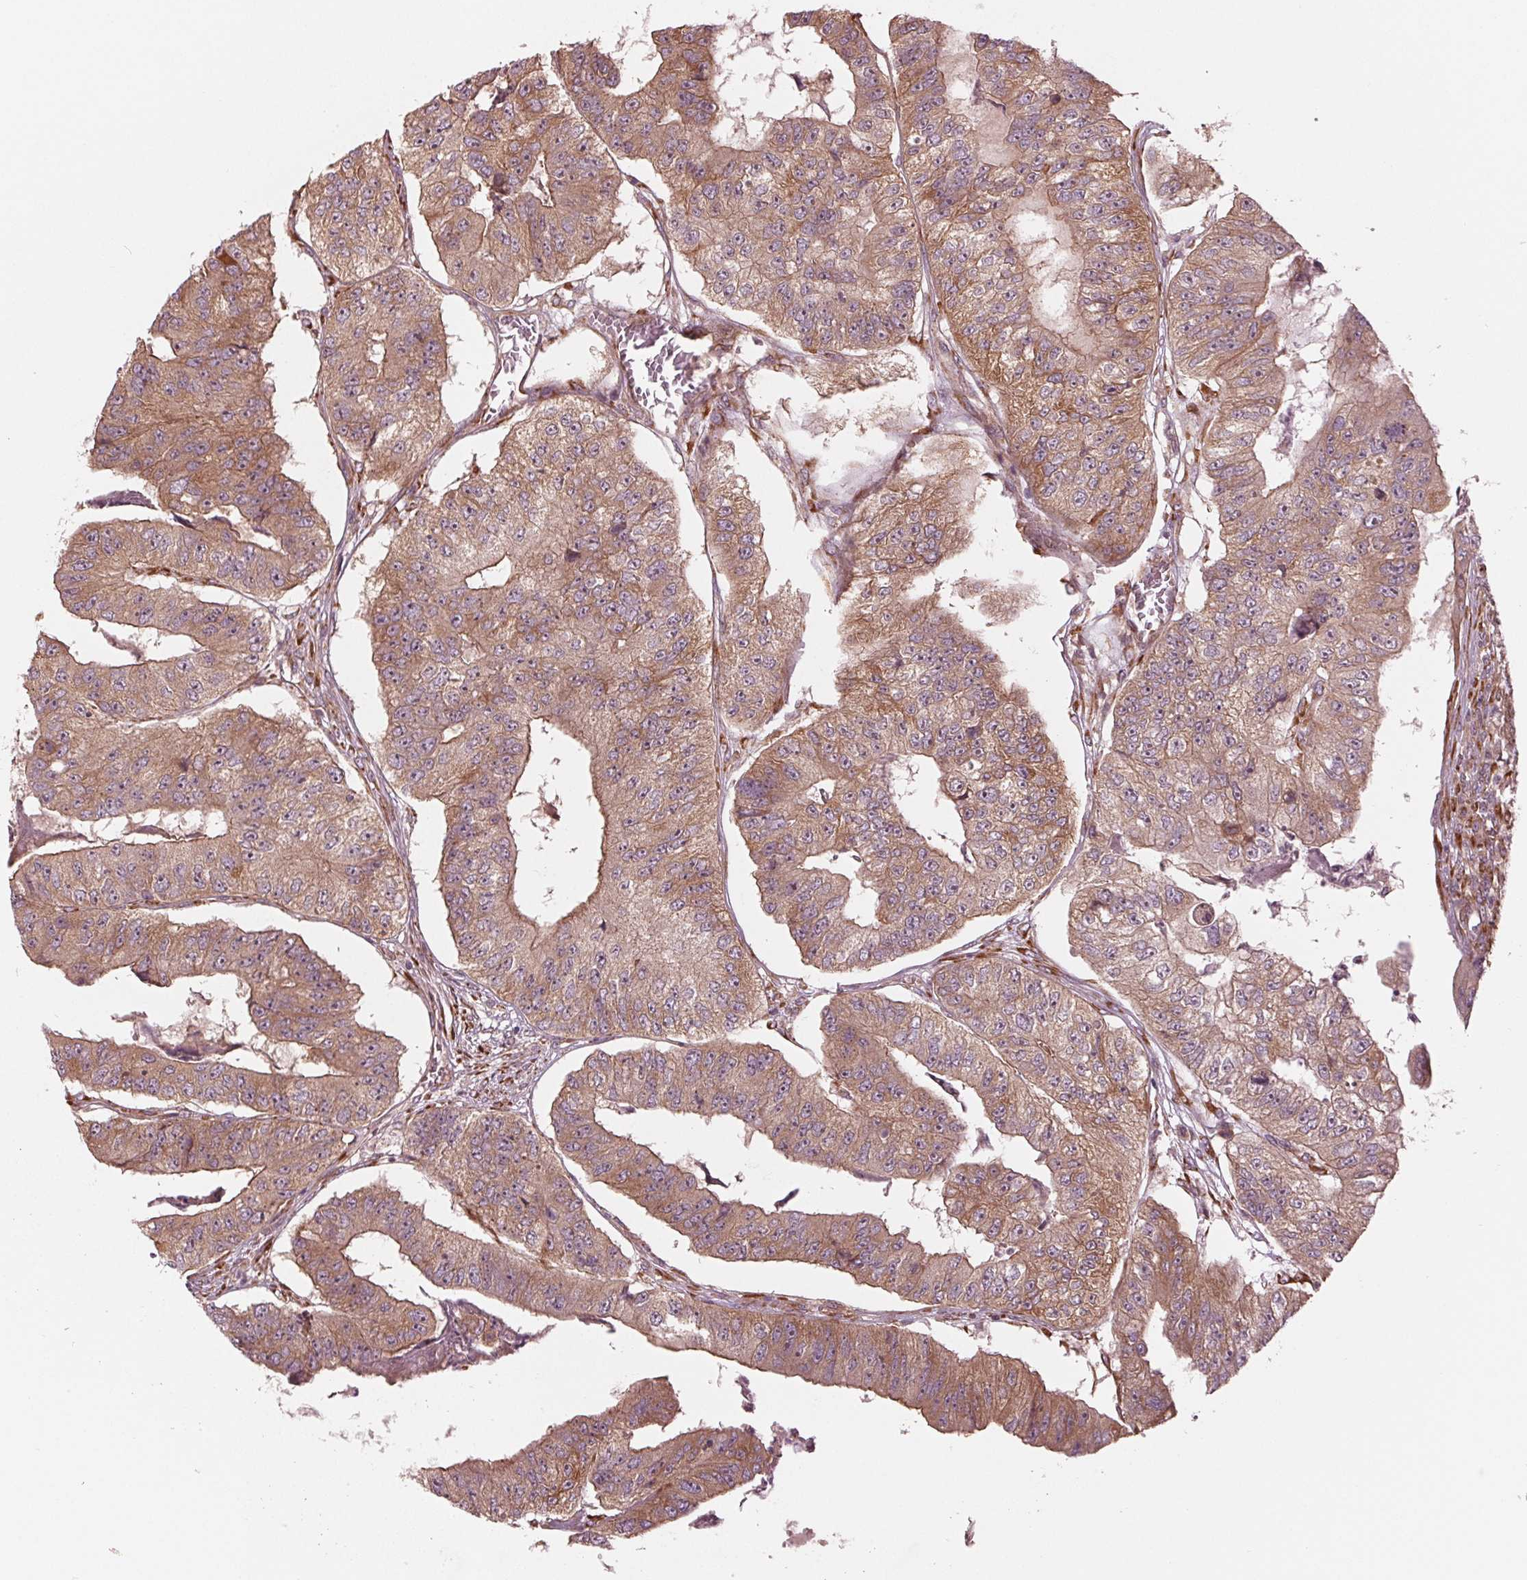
{"staining": {"intensity": "moderate", "quantity": ">75%", "location": "cytoplasmic/membranous"}, "tissue": "colorectal cancer", "cell_type": "Tumor cells", "image_type": "cancer", "snomed": [{"axis": "morphology", "description": "Adenocarcinoma, NOS"}, {"axis": "topography", "description": "Colon"}], "caption": "Protein expression analysis of human adenocarcinoma (colorectal) reveals moderate cytoplasmic/membranous staining in about >75% of tumor cells.", "gene": "CMIP", "patient": {"sex": "female", "age": 67}}